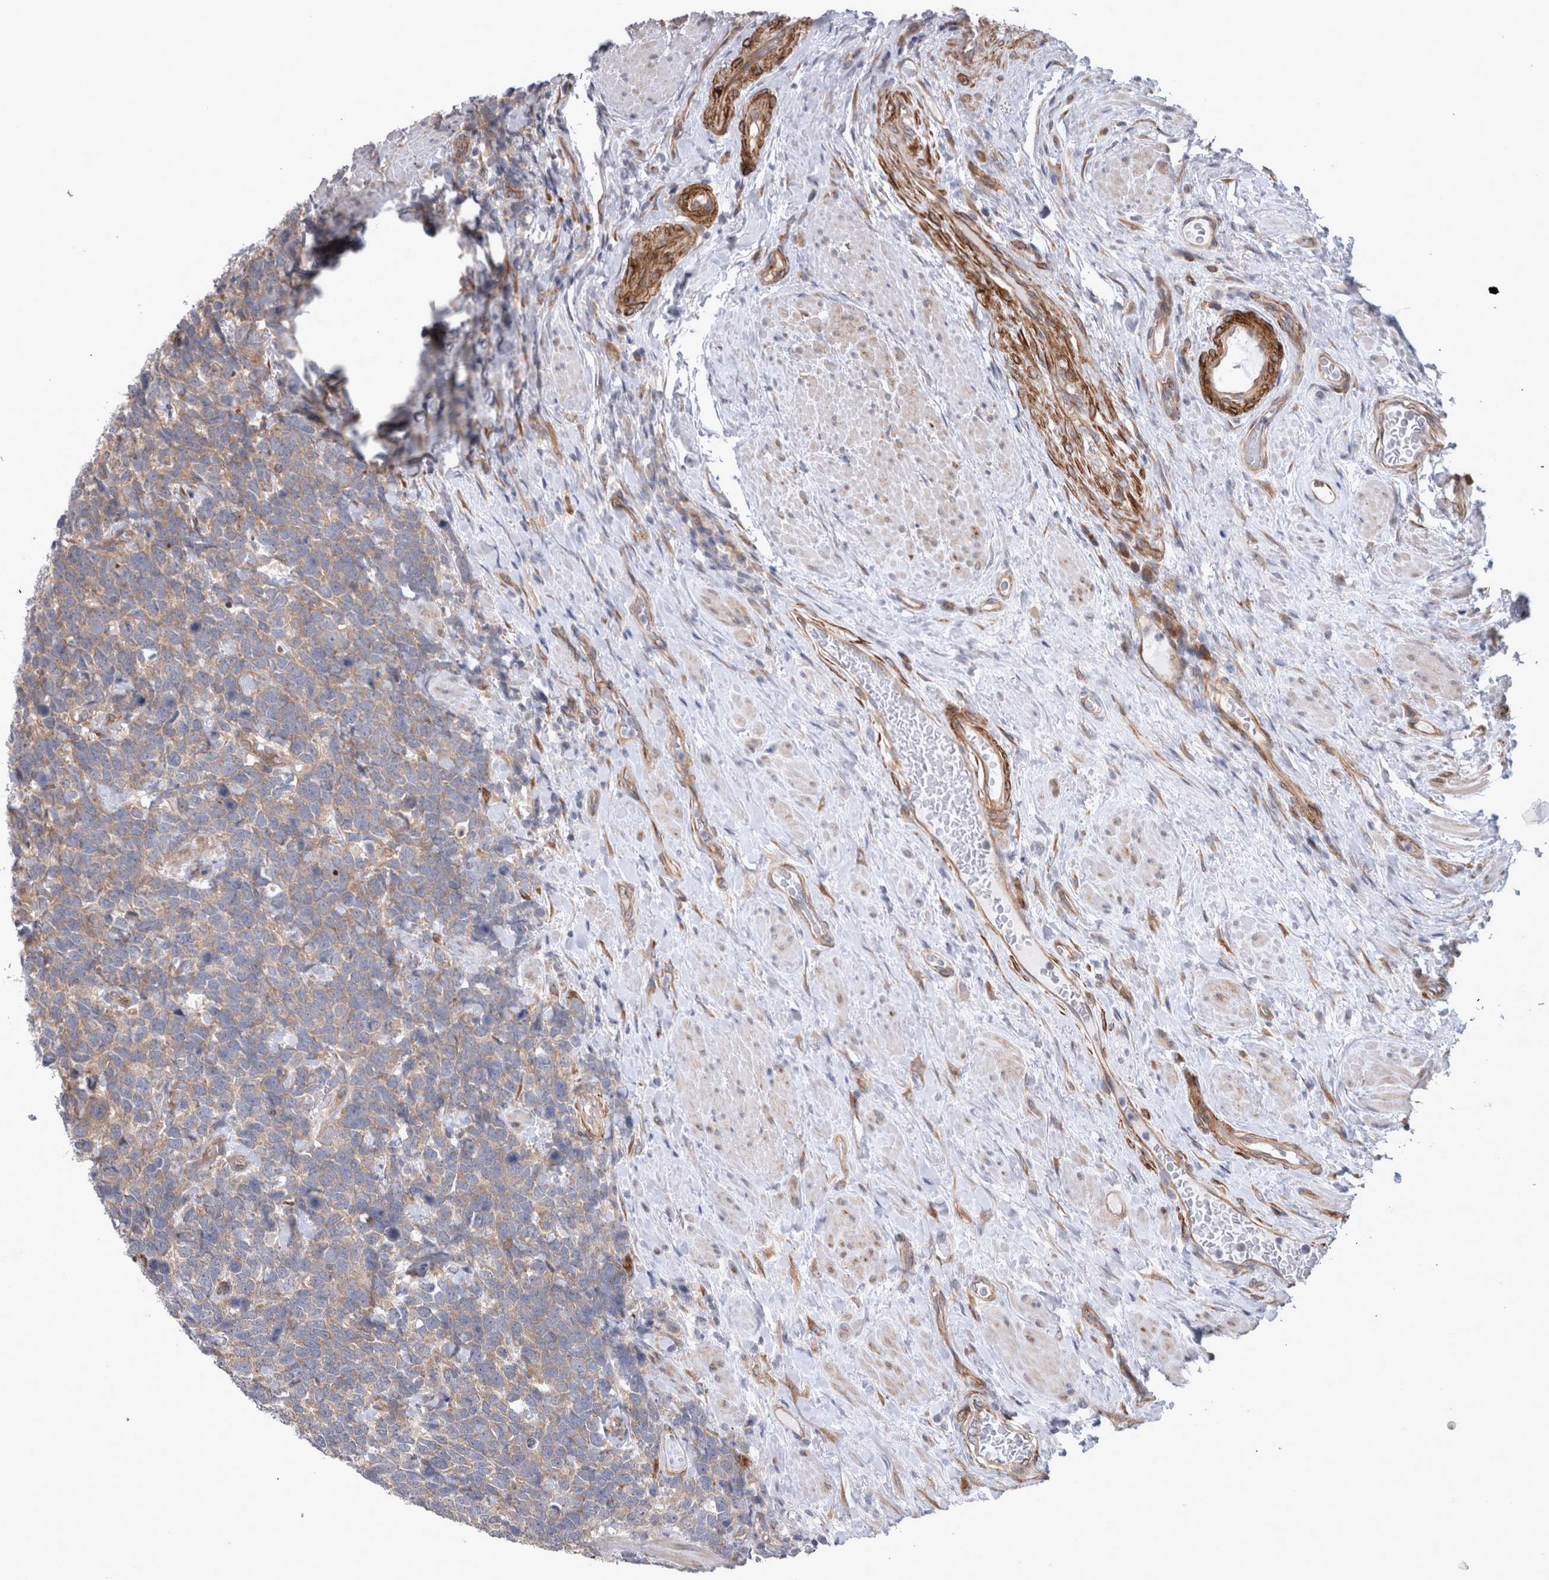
{"staining": {"intensity": "moderate", "quantity": "25%-75%", "location": "cytoplasmic/membranous"}, "tissue": "urothelial cancer", "cell_type": "Tumor cells", "image_type": "cancer", "snomed": [{"axis": "morphology", "description": "Urothelial carcinoma, High grade"}, {"axis": "topography", "description": "Urinary bladder"}], "caption": "About 25%-75% of tumor cells in urothelial cancer reveal moderate cytoplasmic/membranous protein staining as visualized by brown immunohistochemical staining.", "gene": "DDX6", "patient": {"sex": "female", "age": 82}}